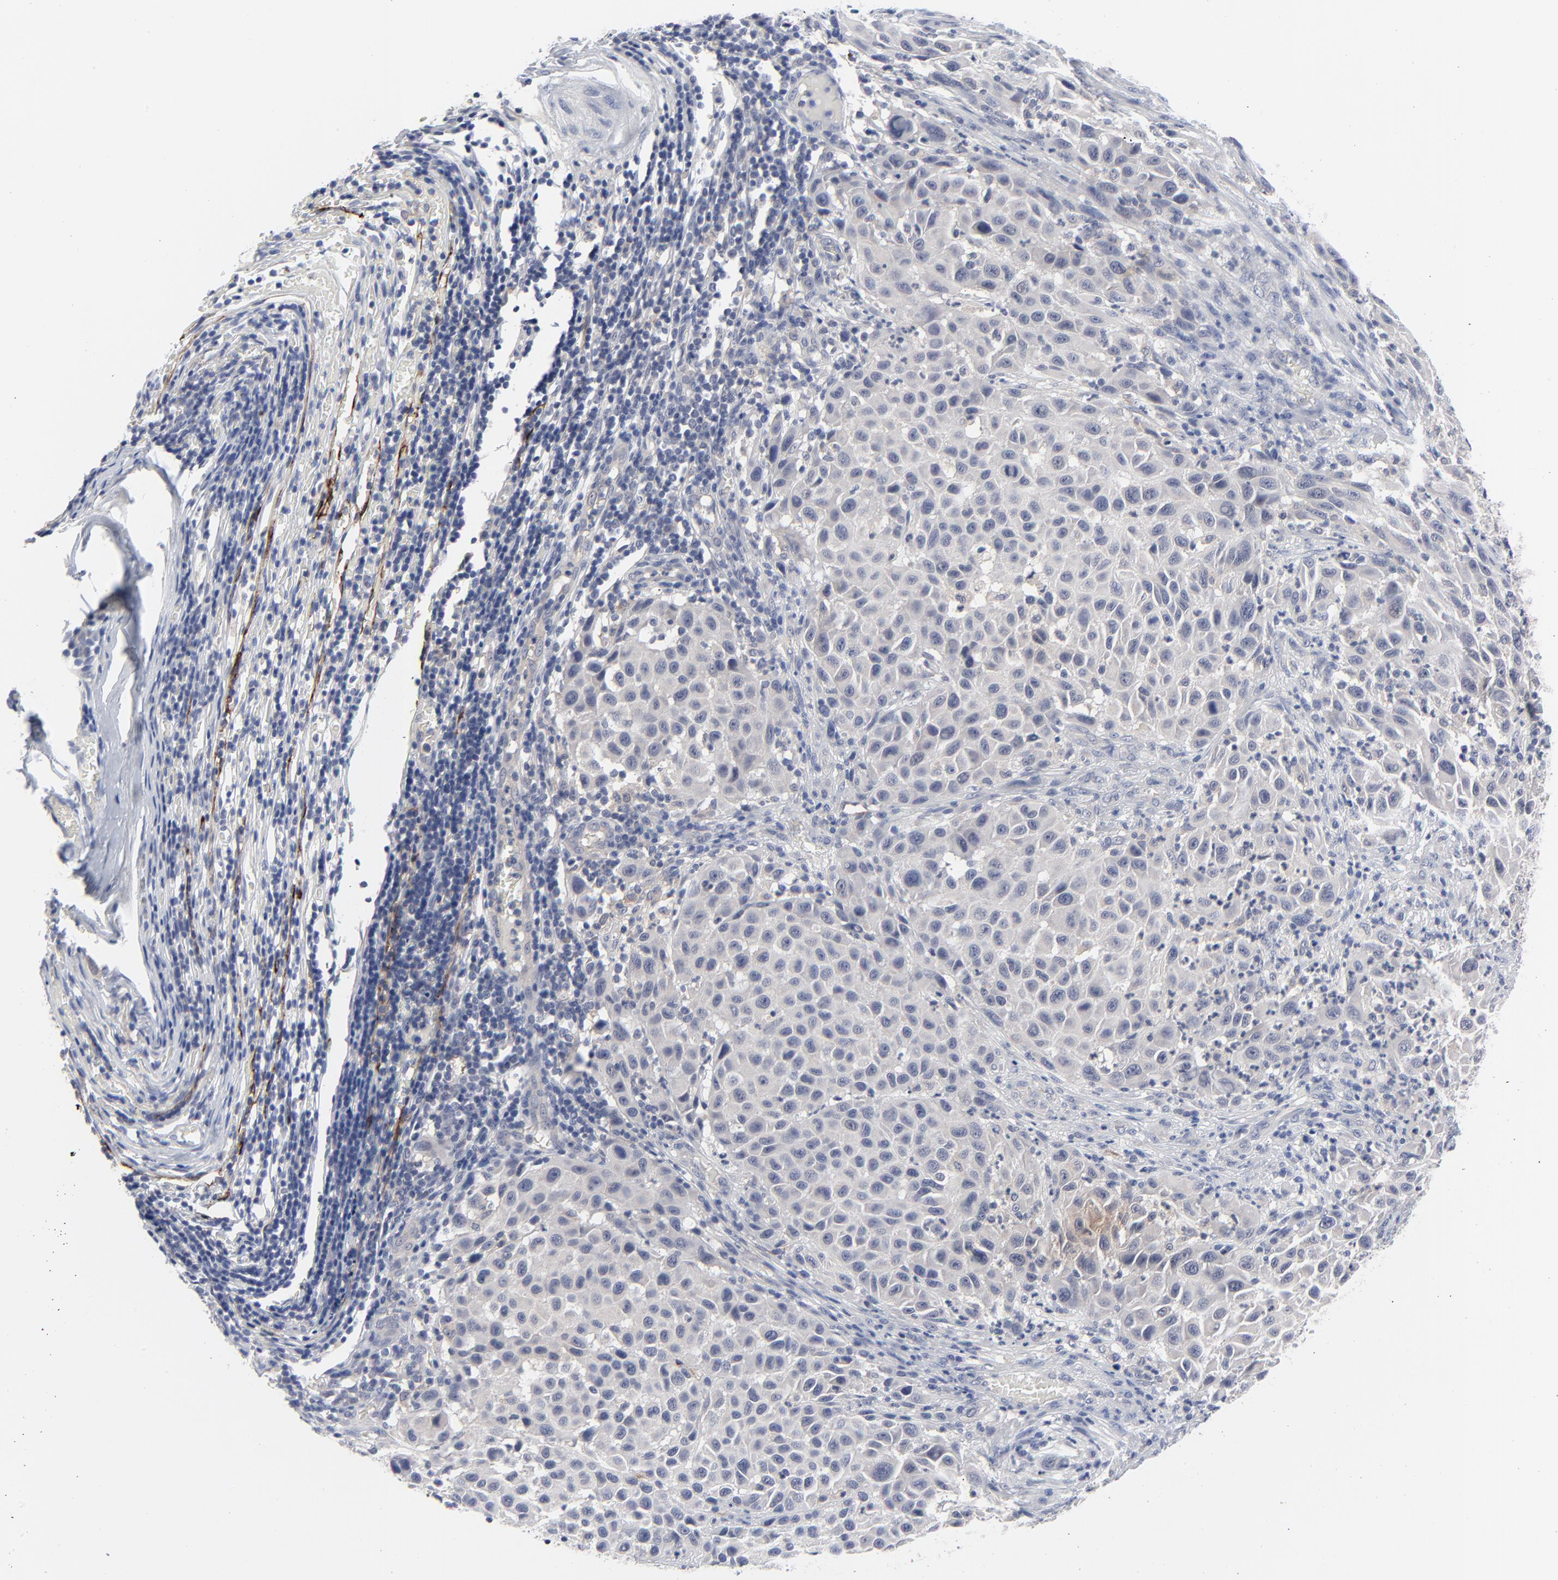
{"staining": {"intensity": "negative", "quantity": "none", "location": "none"}, "tissue": "melanoma", "cell_type": "Tumor cells", "image_type": "cancer", "snomed": [{"axis": "morphology", "description": "Malignant melanoma, Metastatic site"}, {"axis": "topography", "description": "Lymph node"}], "caption": "DAB immunohistochemical staining of human melanoma displays no significant positivity in tumor cells.", "gene": "CLEC4G", "patient": {"sex": "male", "age": 61}}